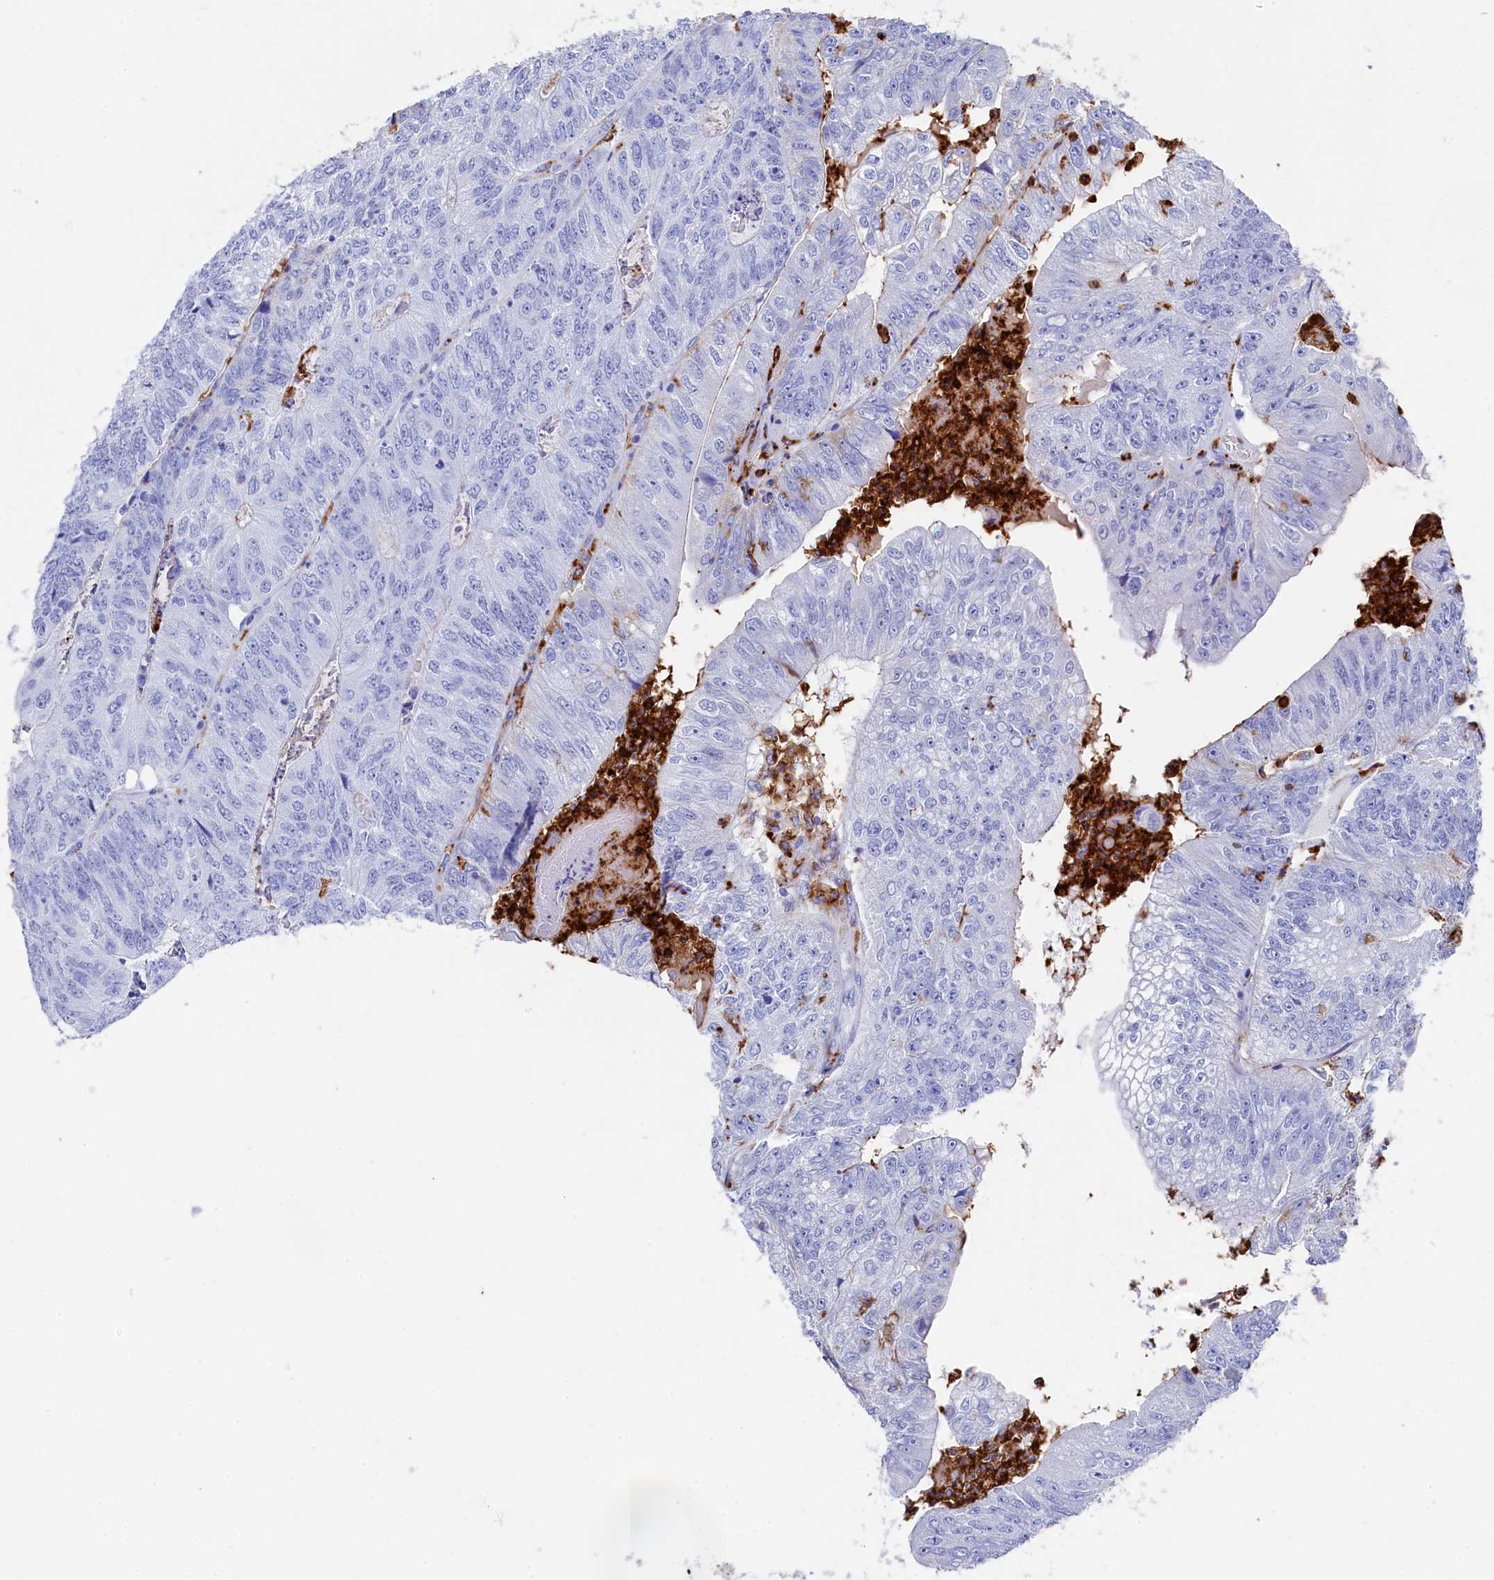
{"staining": {"intensity": "negative", "quantity": "none", "location": "none"}, "tissue": "colorectal cancer", "cell_type": "Tumor cells", "image_type": "cancer", "snomed": [{"axis": "morphology", "description": "Adenocarcinoma, NOS"}, {"axis": "topography", "description": "Colon"}], "caption": "Human colorectal cancer stained for a protein using immunohistochemistry exhibits no staining in tumor cells.", "gene": "PLAC8", "patient": {"sex": "female", "age": 67}}